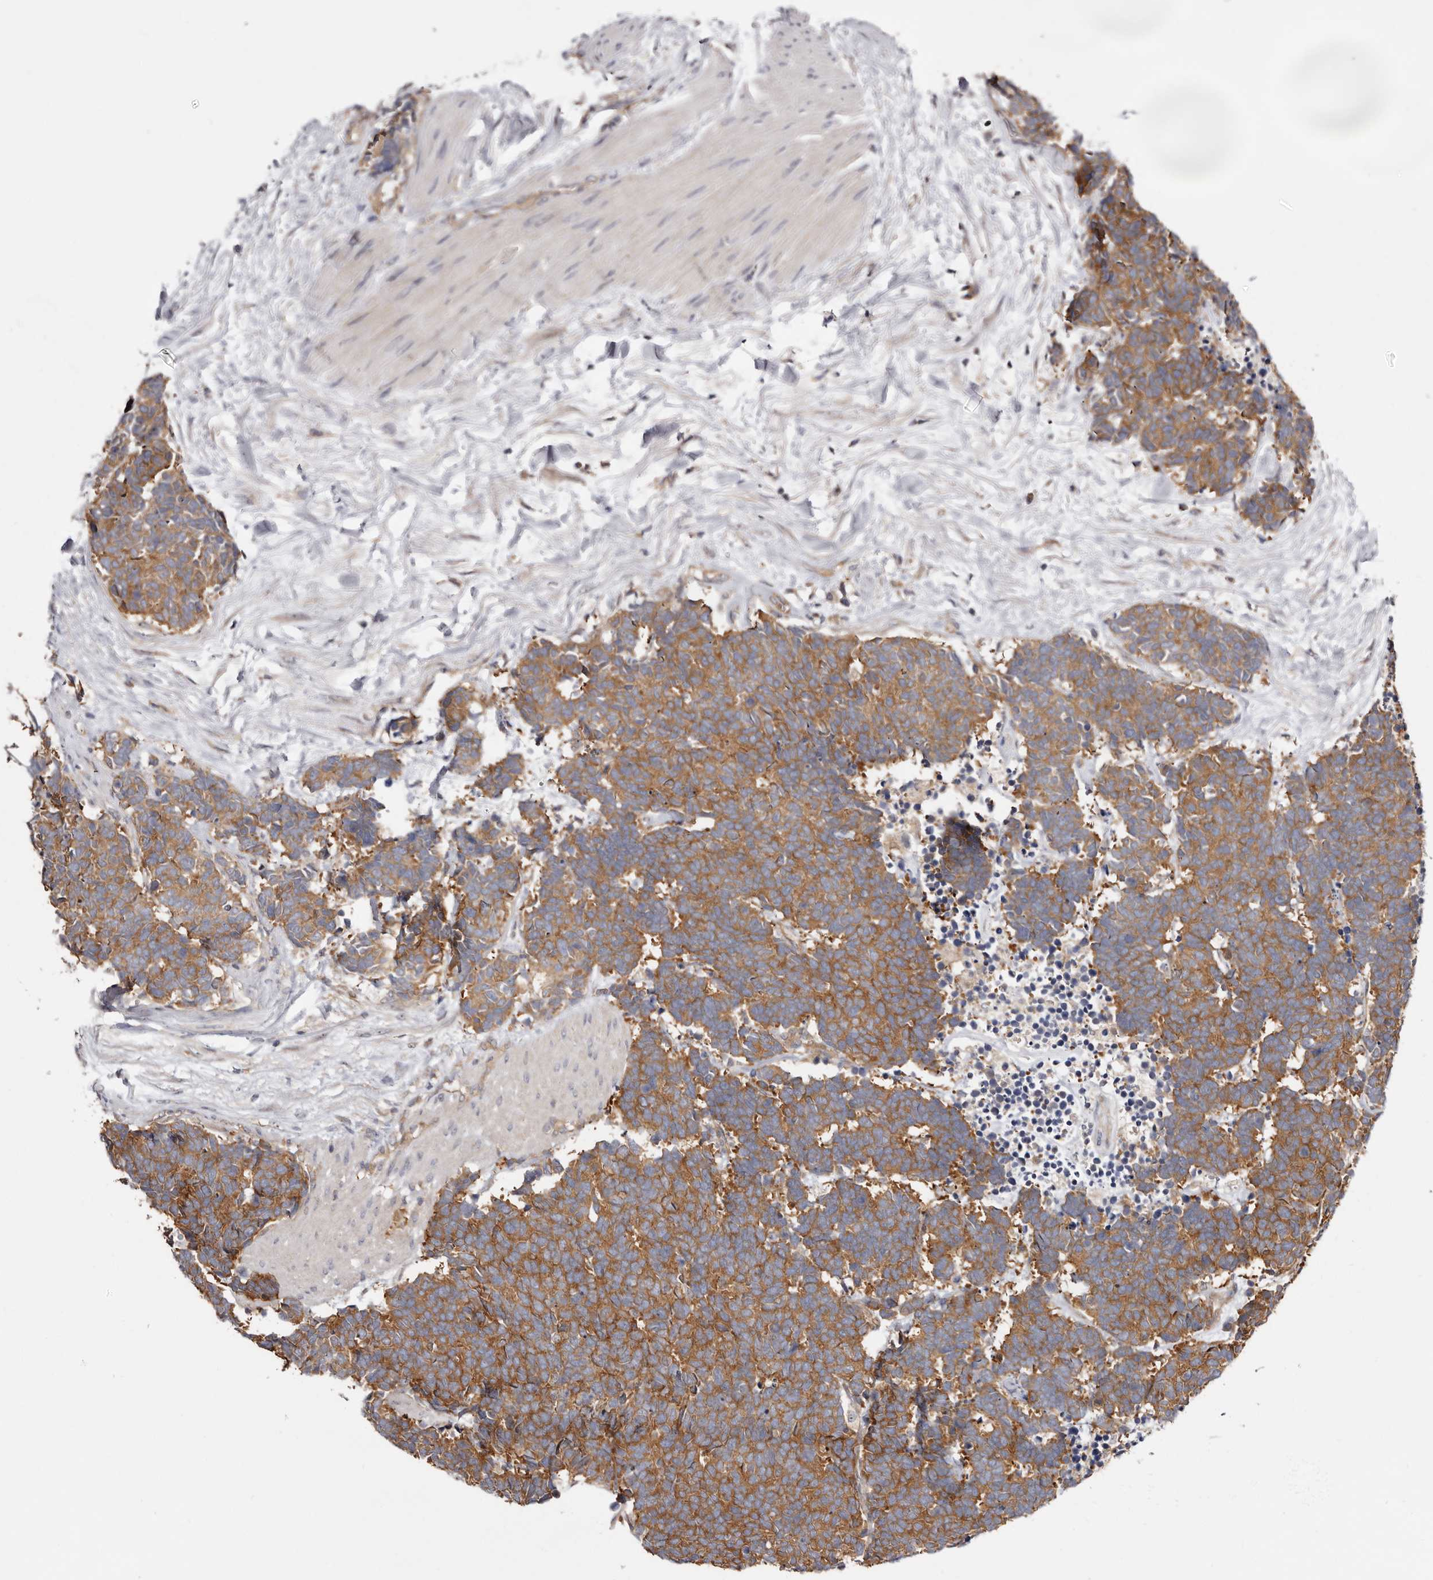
{"staining": {"intensity": "strong", "quantity": ">75%", "location": "cytoplasmic/membranous"}, "tissue": "carcinoid", "cell_type": "Tumor cells", "image_type": "cancer", "snomed": [{"axis": "morphology", "description": "Carcinoma, NOS"}, {"axis": "morphology", "description": "Carcinoid, malignant, NOS"}, {"axis": "topography", "description": "Urinary bladder"}], "caption": "IHC of carcinoid (malignant) displays high levels of strong cytoplasmic/membranous positivity in about >75% of tumor cells. (Stains: DAB (3,3'-diaminobenzidine) in brown, nuclei in blue, Microscopy: brightfield microscopy at high magnification).", "gene": "PANK4", "patient": {"sex": "male", "age": 57}}